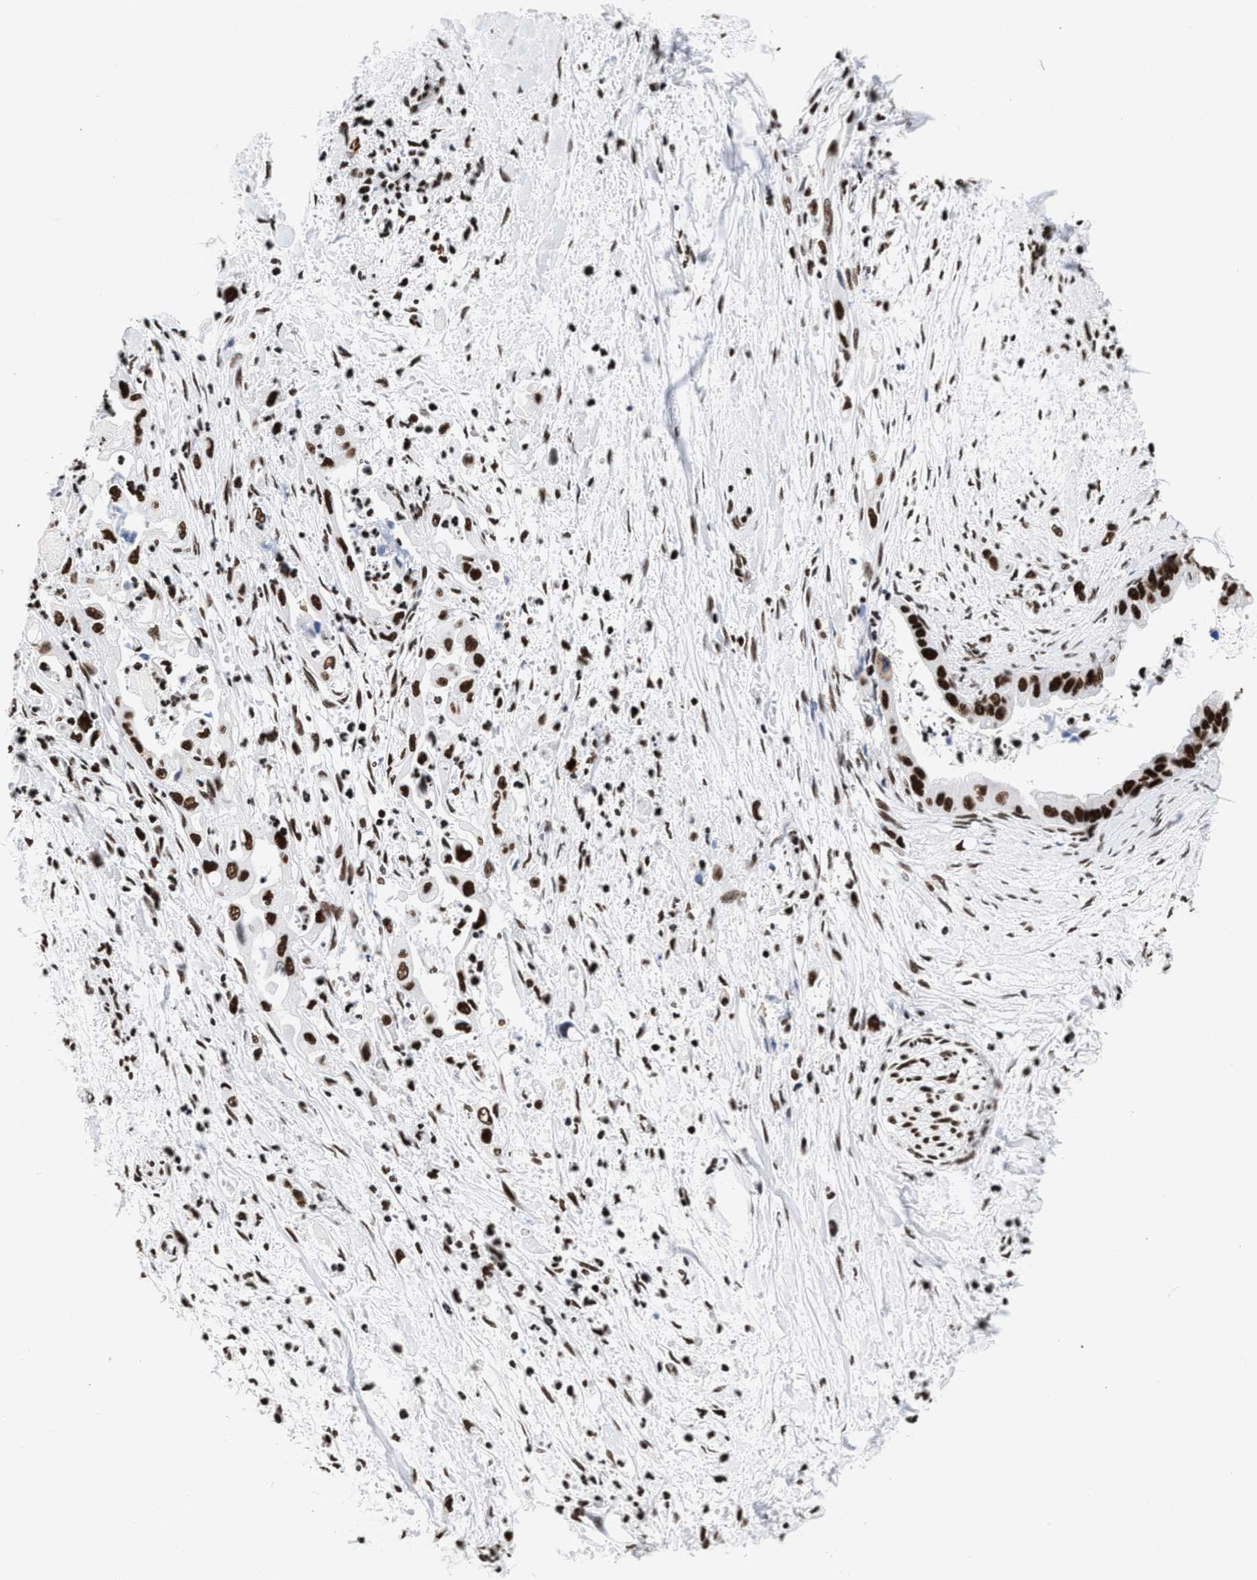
{"staining": {"intensity": "strong", "quantity": ">75%", "location": "nuclear"}, "tissue": "pancreatic cancer", "cell_type": "Tumor cells", "image_type": "cancer", "snomed": [{"axis": "morphology", "description": "Adenocarcinoma, NOS"}, {"axis": "topography", "description": "Pancreas"}], "caption": "Immunohistochemical staining of pancreatic cancer (adenocarcinoma) shows high levels of strong nuclear protein staining in approximately >75% of tumor cells.", "gene": "RAD21", "patient": {"sex": "male", "age": 55}}